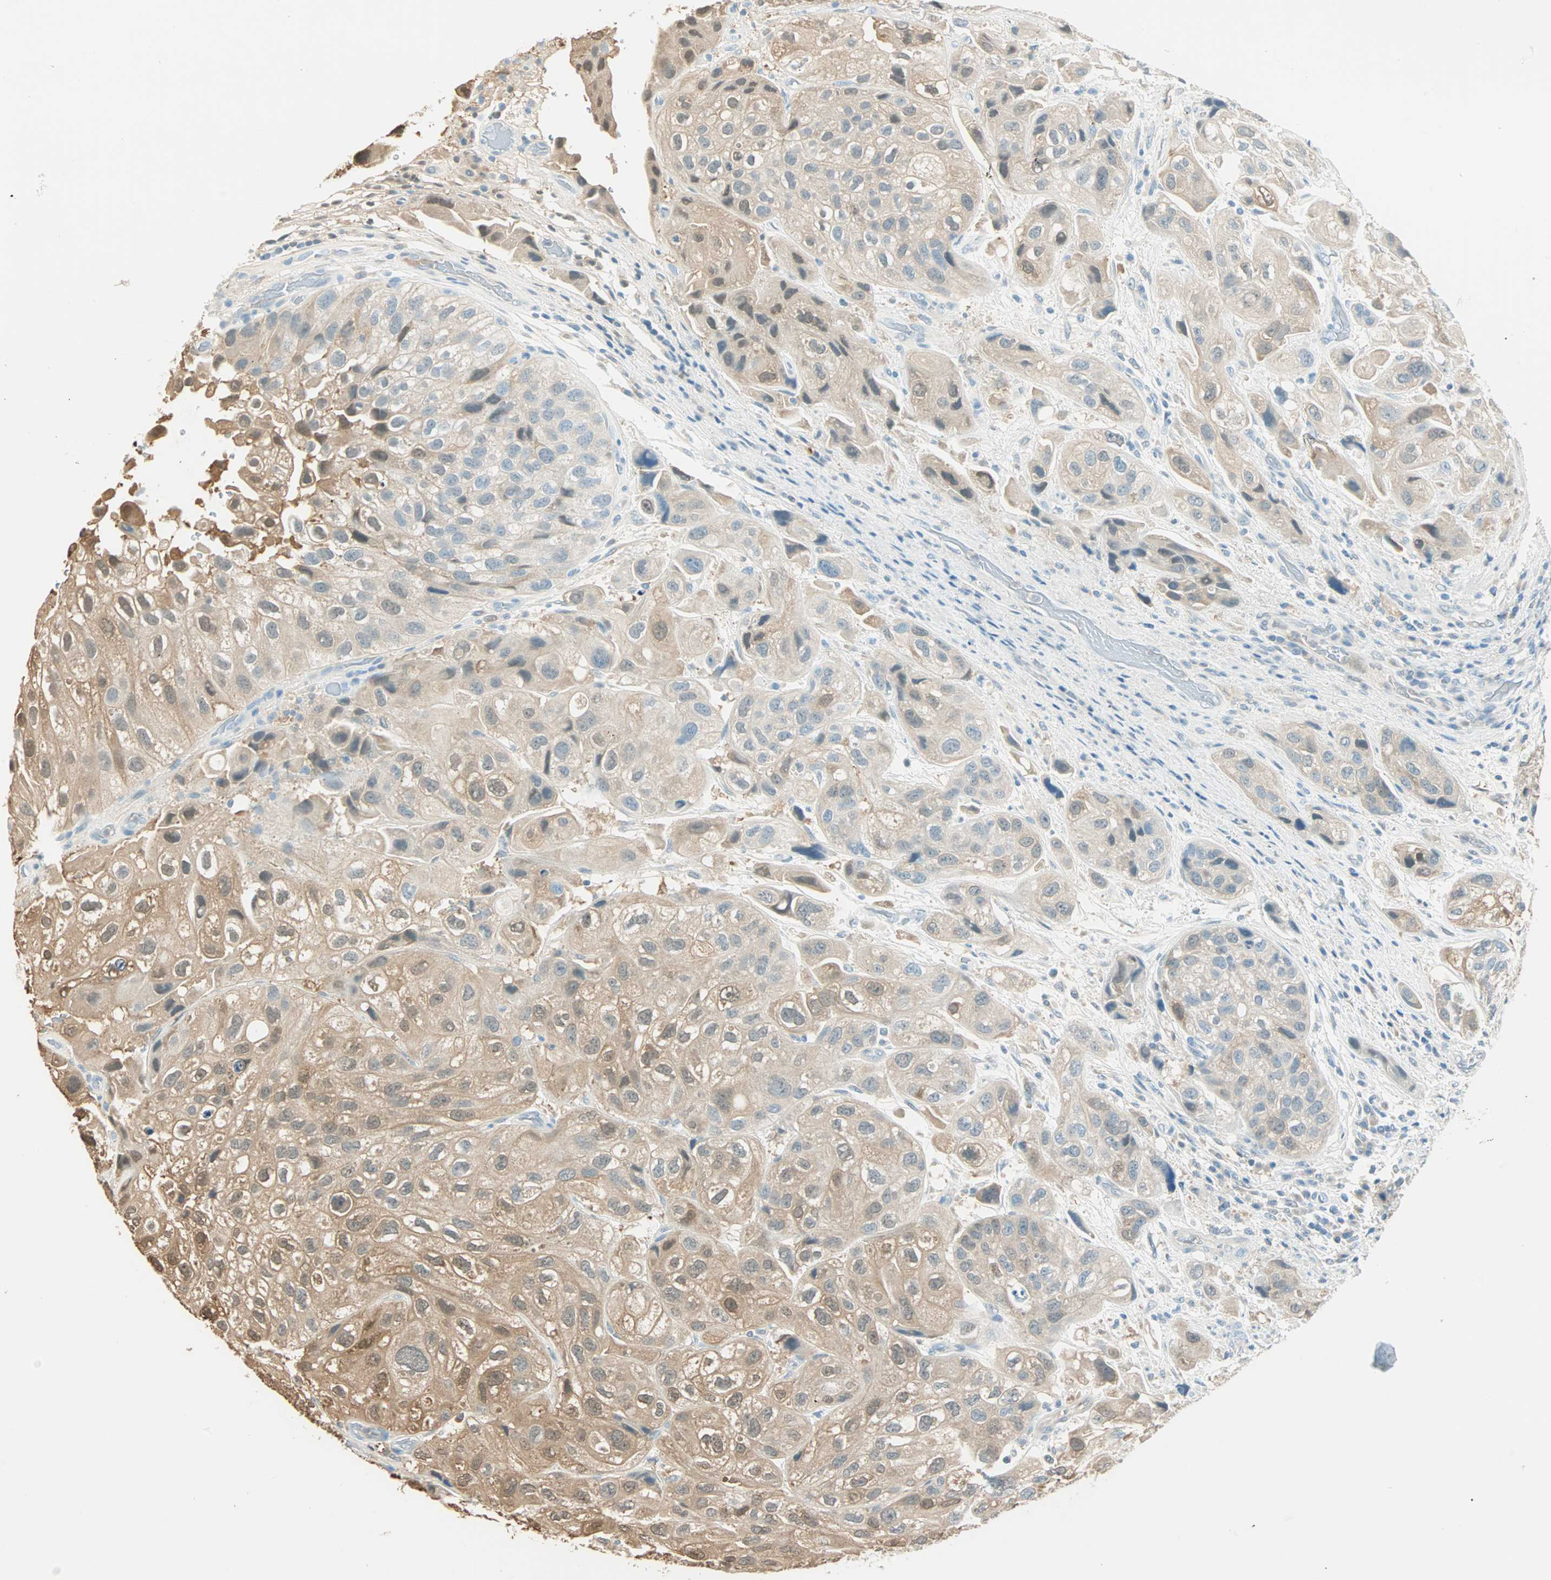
{"staining": {"intensity": "moderate", "quantity": ">75%", "location": "cytoplasmic/membranous,nuclear"}, "tissue": "urothelial cancer", "cell_type": "Tumor cells", "image_type": "cancer", "snomed": [{"axis": "morphology", "description": "Urothelial carcinoma, High grade"}, {"axis": "topography", "description": "Urinary bladder"}], "caption": "The photomicrograph displays immunohistochemical staining of urothelial cancer. There is moderate cytoplasmic/membranous and nuclear positivity is identified in approximately >75% of tumor cells. (DAB IHC, brown staining for protein, blue staining for nuclei).", "gene": "S100A1", "patient": {"sex": "female", "age": 64}}